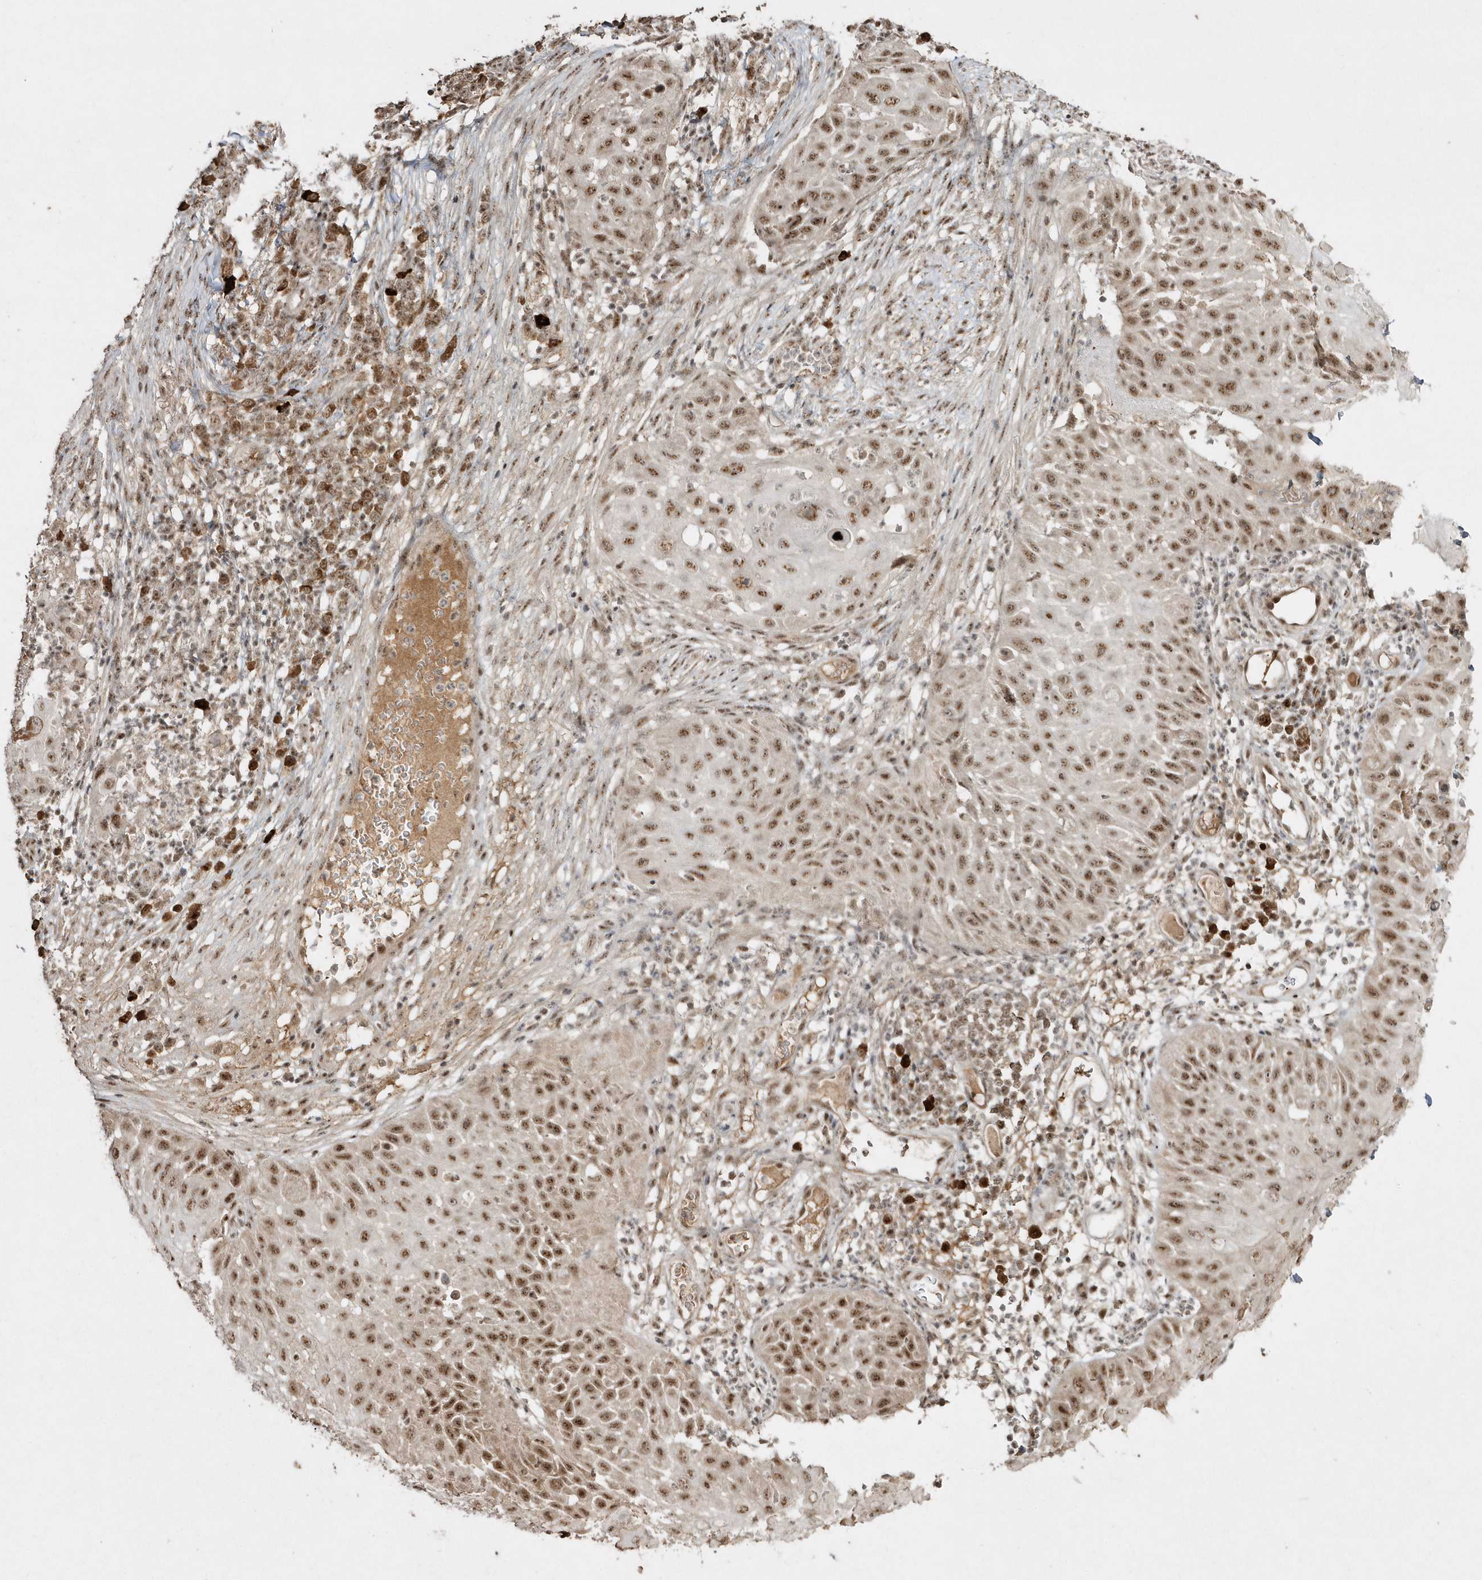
{"staining": {"intensity": "moderate", "quantity": ">75%", "location": "nuclear"}, "tissue": "skin cancer", "cell_type": "Tumor cells", "image_type": "cancer", "snomed": [{"axis": "morphology", "description": "Squamous cell carcinoma, NOS"}, {"axis": "topography", "description": "Skin"}], "caption": "Skin squamous cell carcinoma stained with immunohistochemistry (IHC) exhibits moderate nuclear staining in approximately >75% of tumor cells. (Brightfield microscopy of DAB IHC at high magnification).", "gene": "POLR3B", "patient": {"sex": "female", "age": 44}}